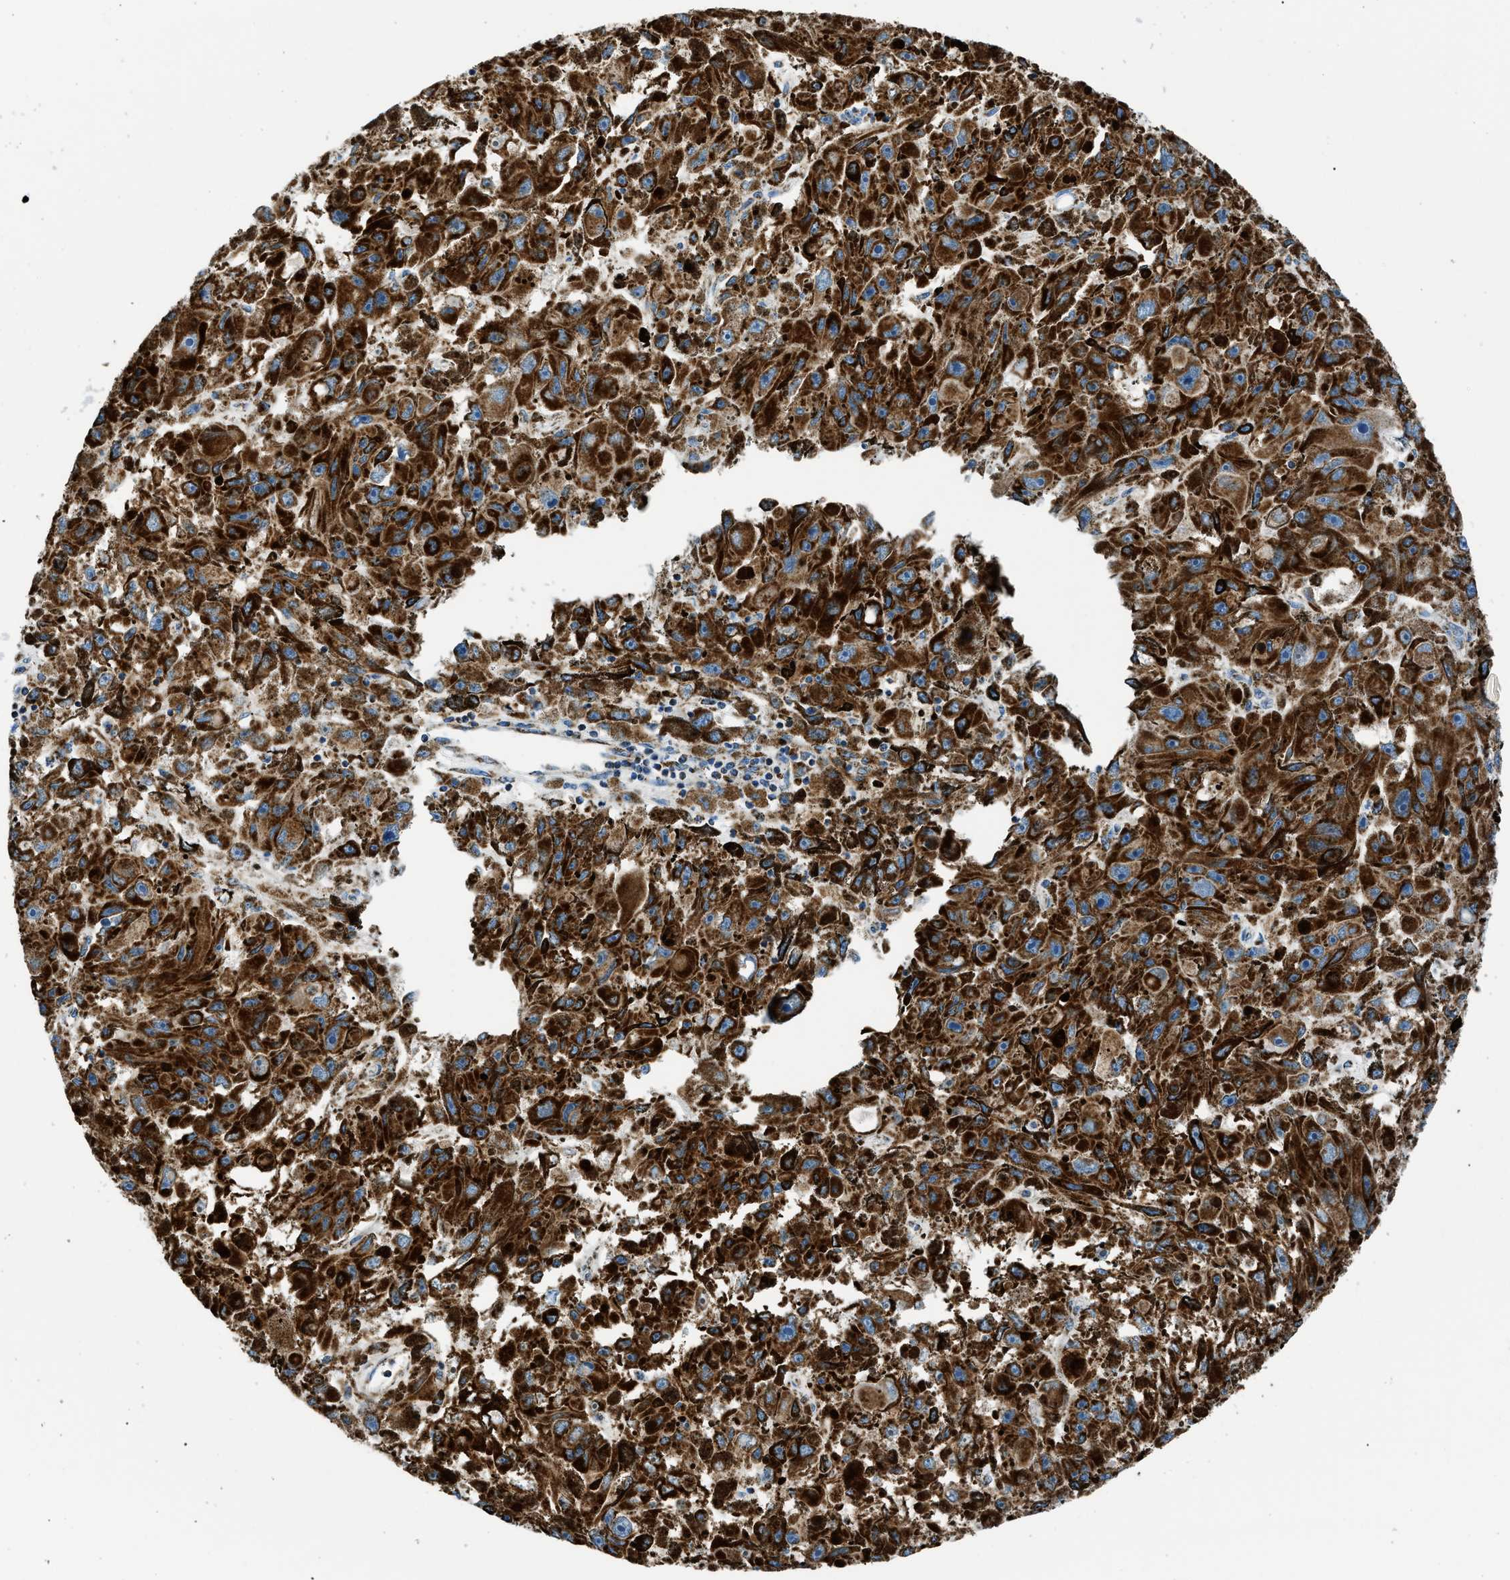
{"staining": {"intensity": "strong", "quantity": ">75%", "location": "cytoplasmic/membranous"}, "tissue": "melanoma", "cell_type": "Tumor cells", "image_type": "cancer", "snomed": [{"axis": "morphology", "description": "Malignant melanoma, NOS"}, {"axis": "topography", "description": "Skin"}], "caption": "Approximately >75% of tumor cells in melanoma reveal strong cytoplasmic/membranous protein expression as visualized by brown immunohistochemical staining.", "gene": "PHB2", "patient": {"sex": "female", "age": 104}}